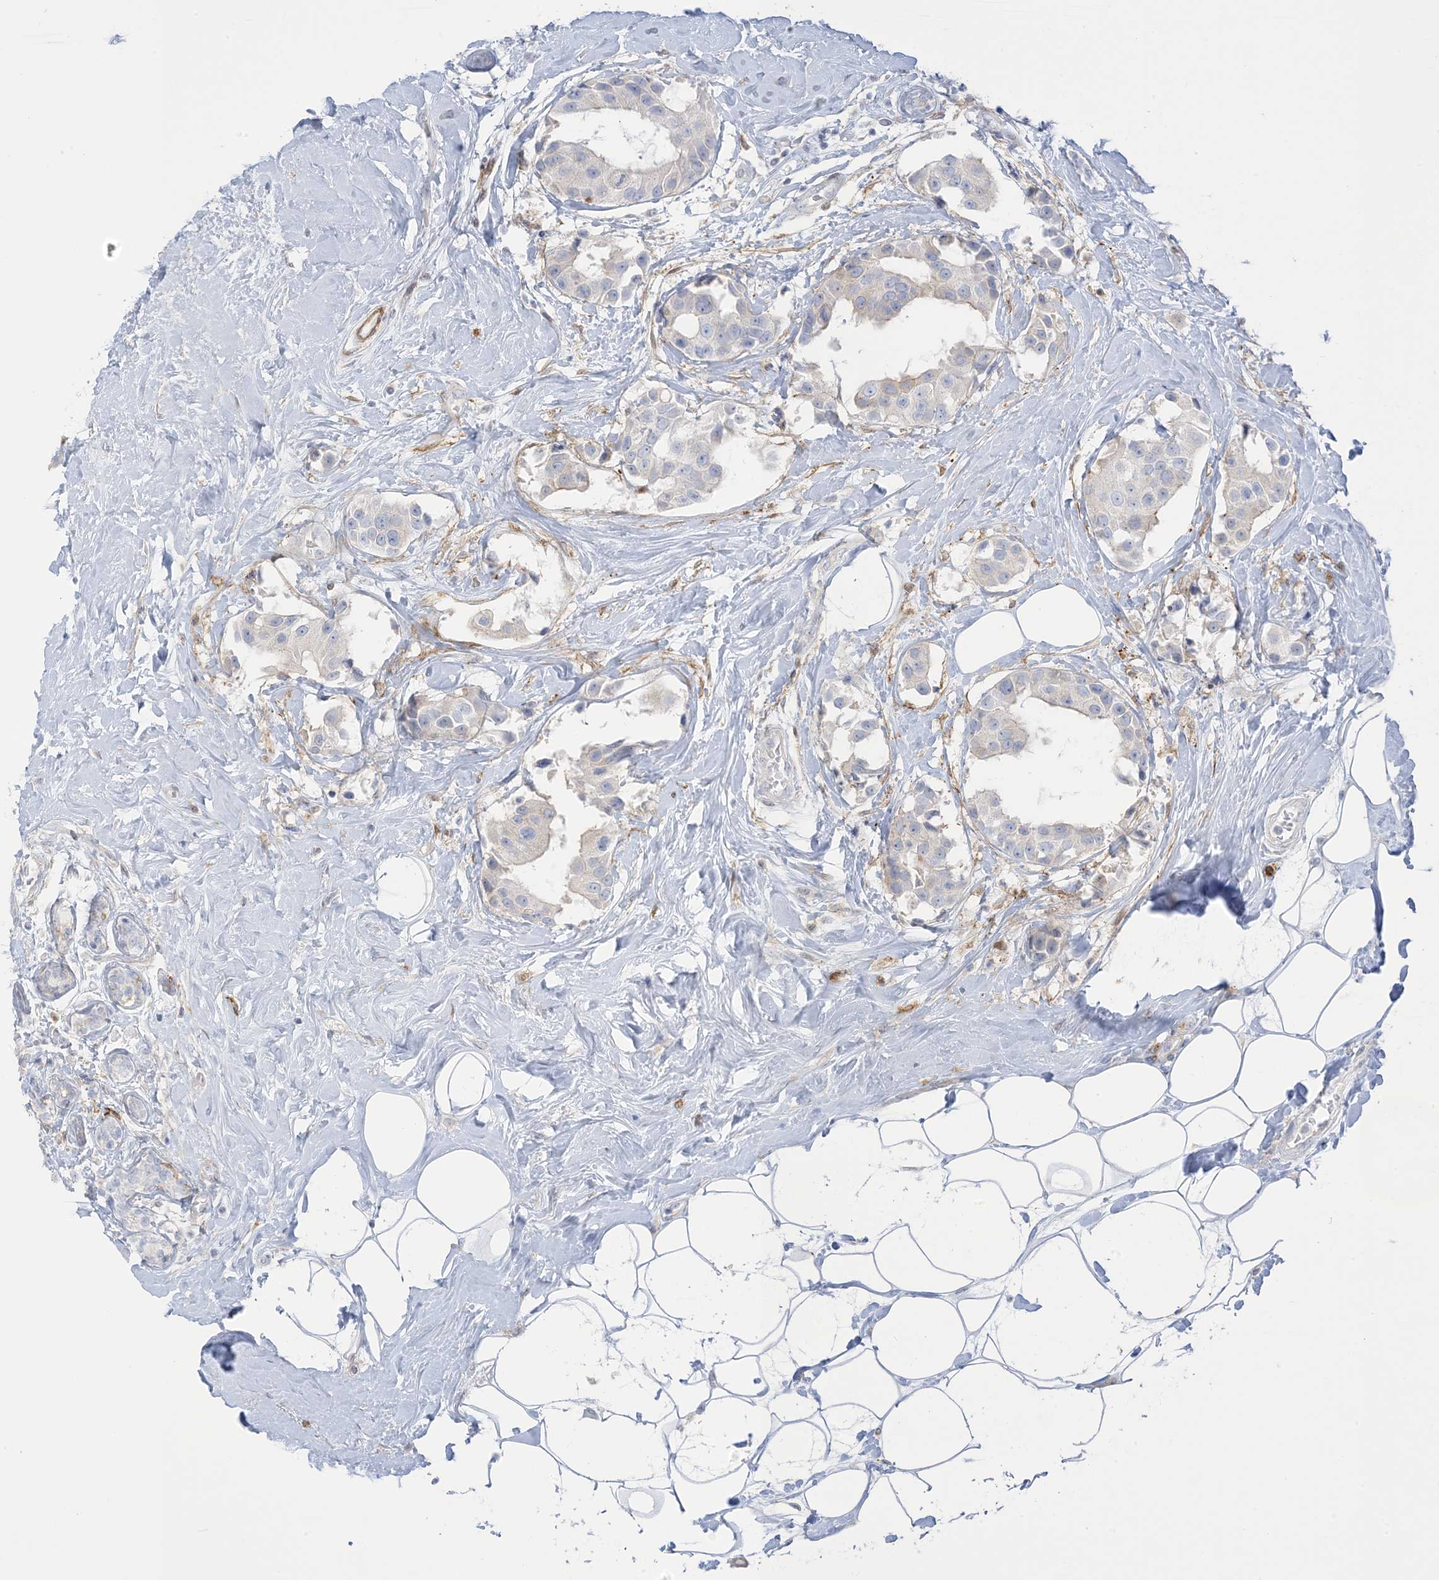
{"staining": {"intensity": "negative", "quantity": "none", "location": "none"}, "tissue": "breast cancer", "cell_type": "Tumor cells", "image_type": "cancer", "snomed": [{"axis": "morphology", "description": "Normal tissue, NOS"}, {"axis": "morphology", "description": "Duct carcinoma"}, {"axis": "topography", "description": "Breast"}], "caption": "DAB immunohistochemical staining of breast cancer displays no significant expression in tumor cells.", "gene": "ICMT", "patient": {"sex": "female", "age": 39}}